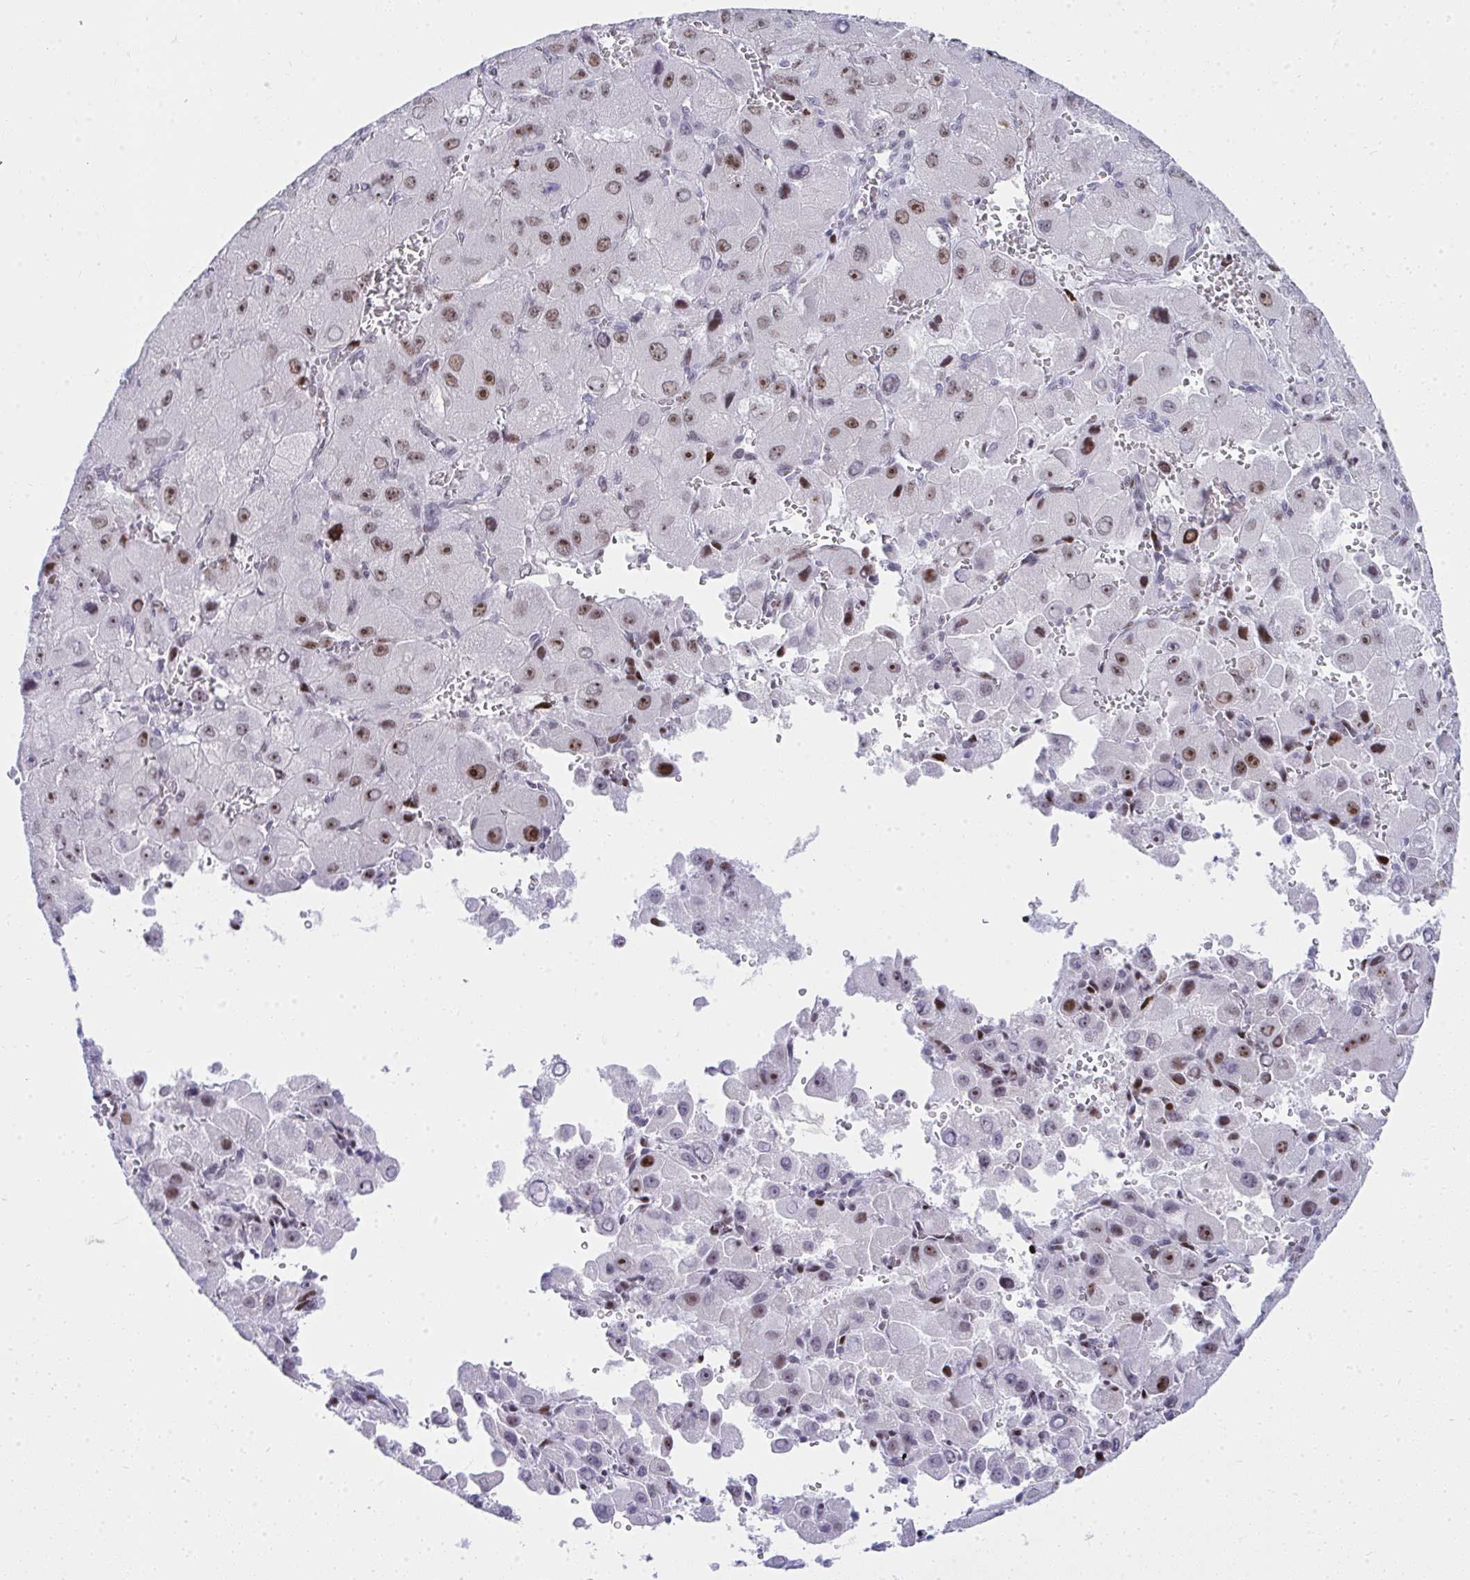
{"staining": {"intensity": "moderate", "quantity": ">75%", "location": "nuclear"}, "tissue": "liver cancer", "cell_type": "Tumor cells", "image_type": "cancer", "snomed": [{"axis": "morphology", "description": "Carcinoma, Hepatocellular, NOS"}, {"axis": "topography", "description": "Liver"}], "caption": "Liver cancer stained with DAB immunohistochemistry (IHC) demonstrates medium levels of moderate nuclear expression in approximately >75% of tumor cells. (DAB (3,3'-diaminobenzidine) IHC with brightfield microscopy, high magnification).", "gene": "GLDN", "patient": {"sex": "male", "age": 27}}